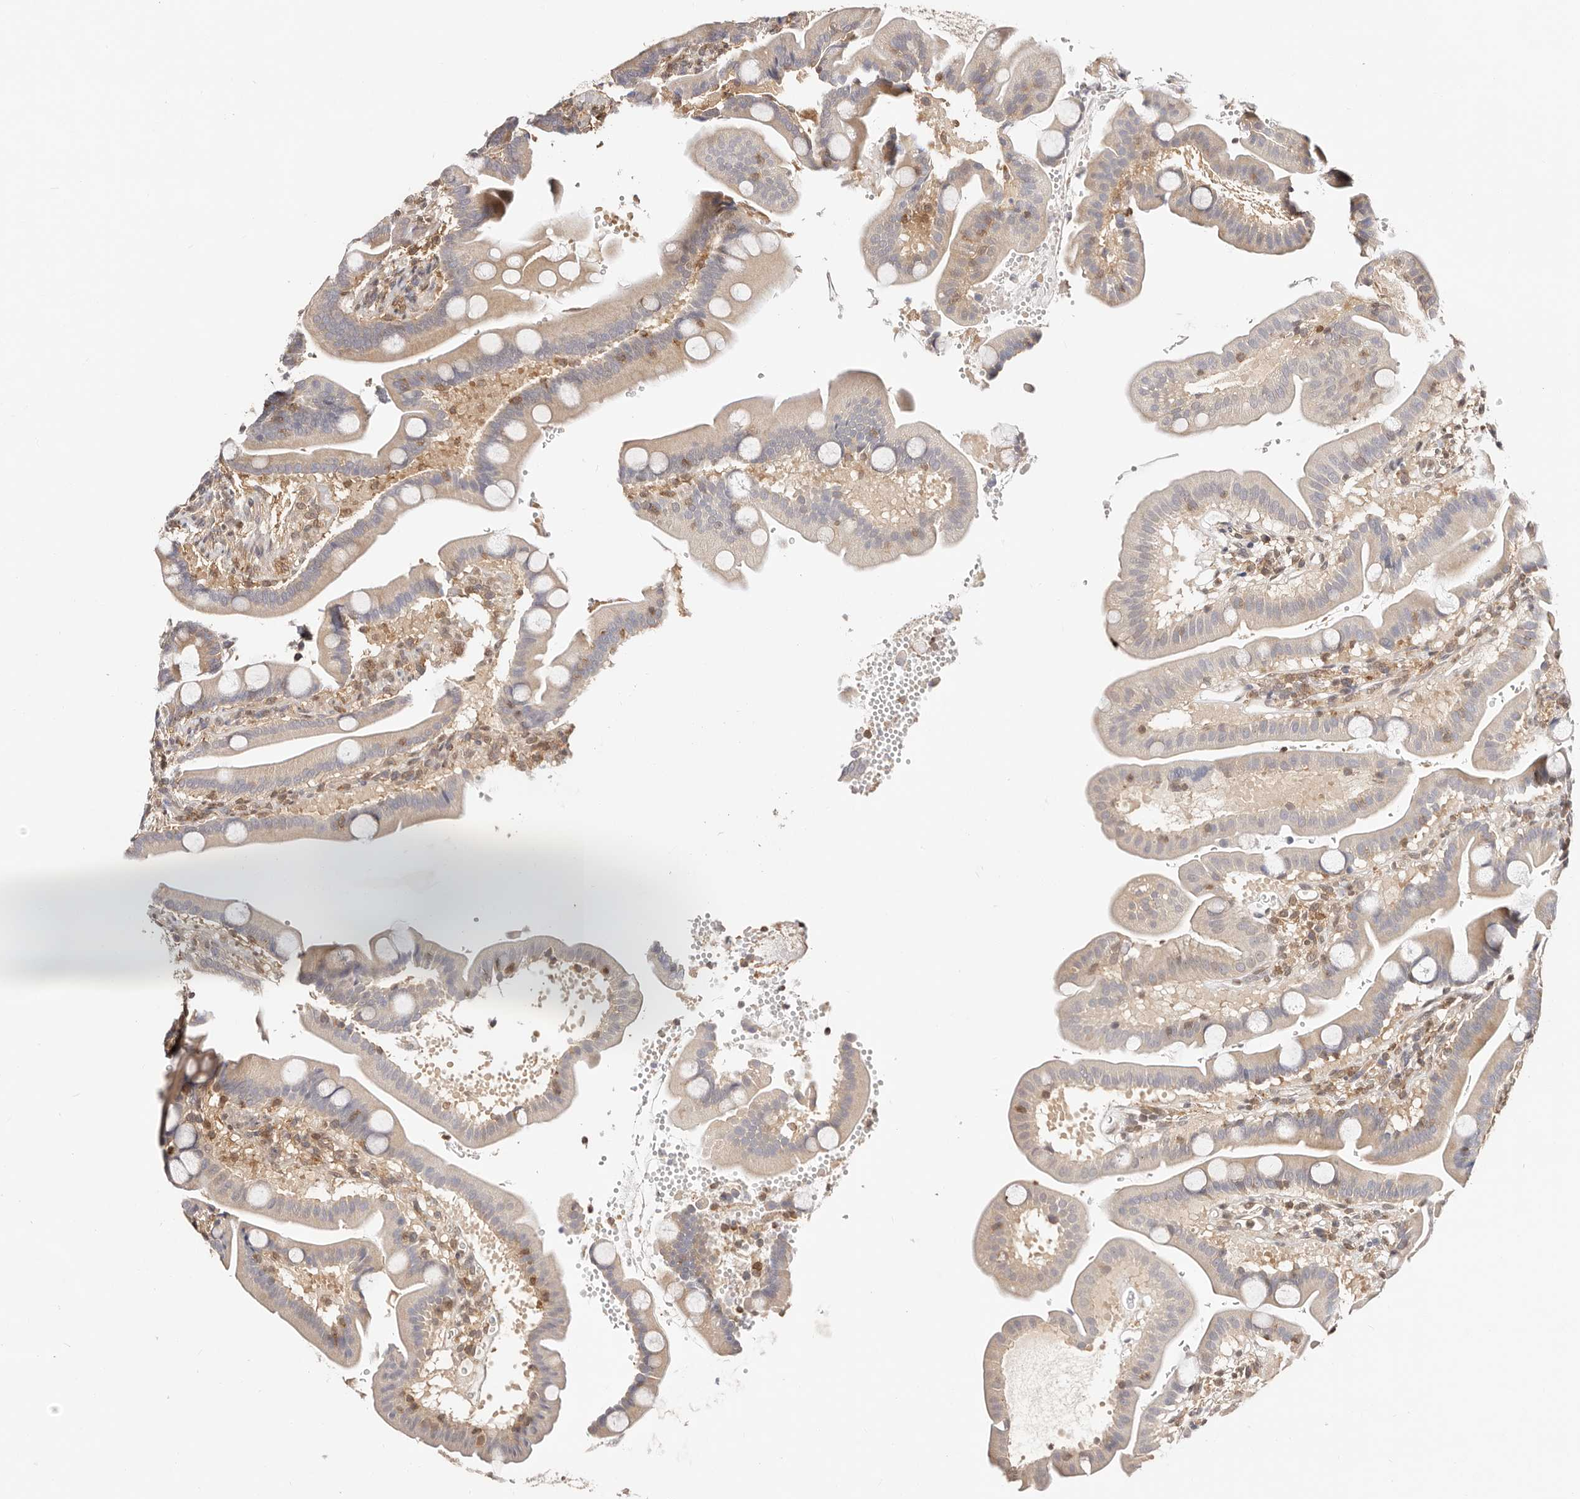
{"staining": {"intensity": "weak", "quantity": "<25%", "location": "cytoplasmic/membranous"}, "tissue": "duodenum", "cell_type": "Glandular cells", "image_type": "normal", "snomed": [{"axis": "morphology", "description": "Normal tissue, NOS"}, {"axis": "topography", "description": "Duodenum"}], "caption": "Immunohistochemistry micrograph of unremarkable duodenum stained for a protein (brown), which exhibits no expression in glandular cells.", "gene": "STAT5A", "patient": {"sex": "male", "age": 54}}